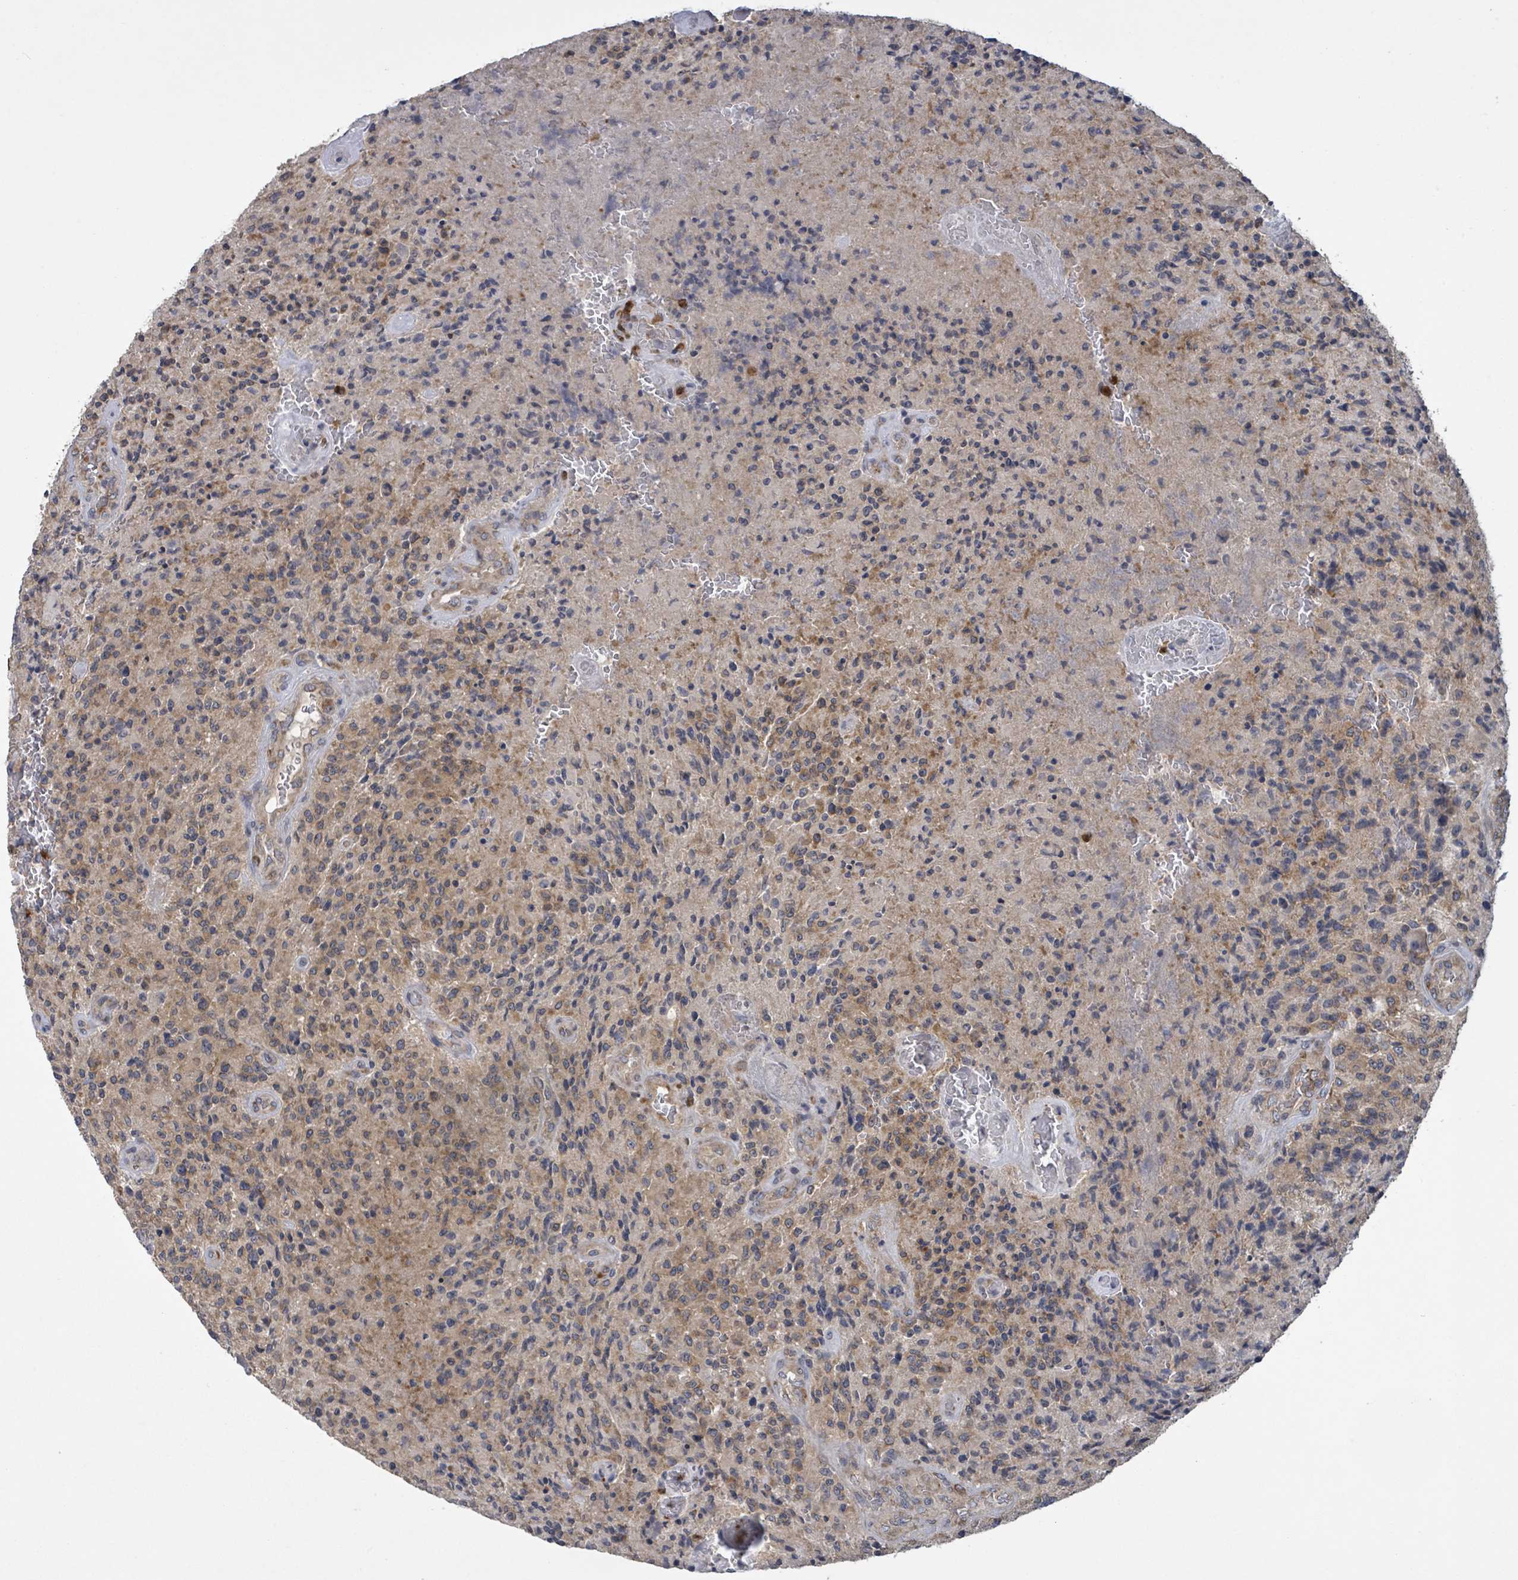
{"staining": {"intensity": "moderate", "quantity": "25%-75%", "location": "cytoplasmic/membranous"}, "tissue": "glioma", "cell_type": "Tumor cells", "image_type": "cancer", "snomed": [{"axis": "morphology", "description": "Normal tissue, NOS"}, {"axis": "morphology", "description": "Glioma, malignant, High grade"}, {"axis": "topography", "description": "Cerebral cortex"}], "caption": "High-magnification brightfield microscopy of malignant glioma (high-grade) stained with DAB (brown) and counterstained with hematoxylin (blue). tumor cells exhibit moderate cytoplasmic/membranous staining is seen in approximately25%-75% of cells.", "gene": "SERPINE3", "patient": {"sex": "male", "age": 56}}